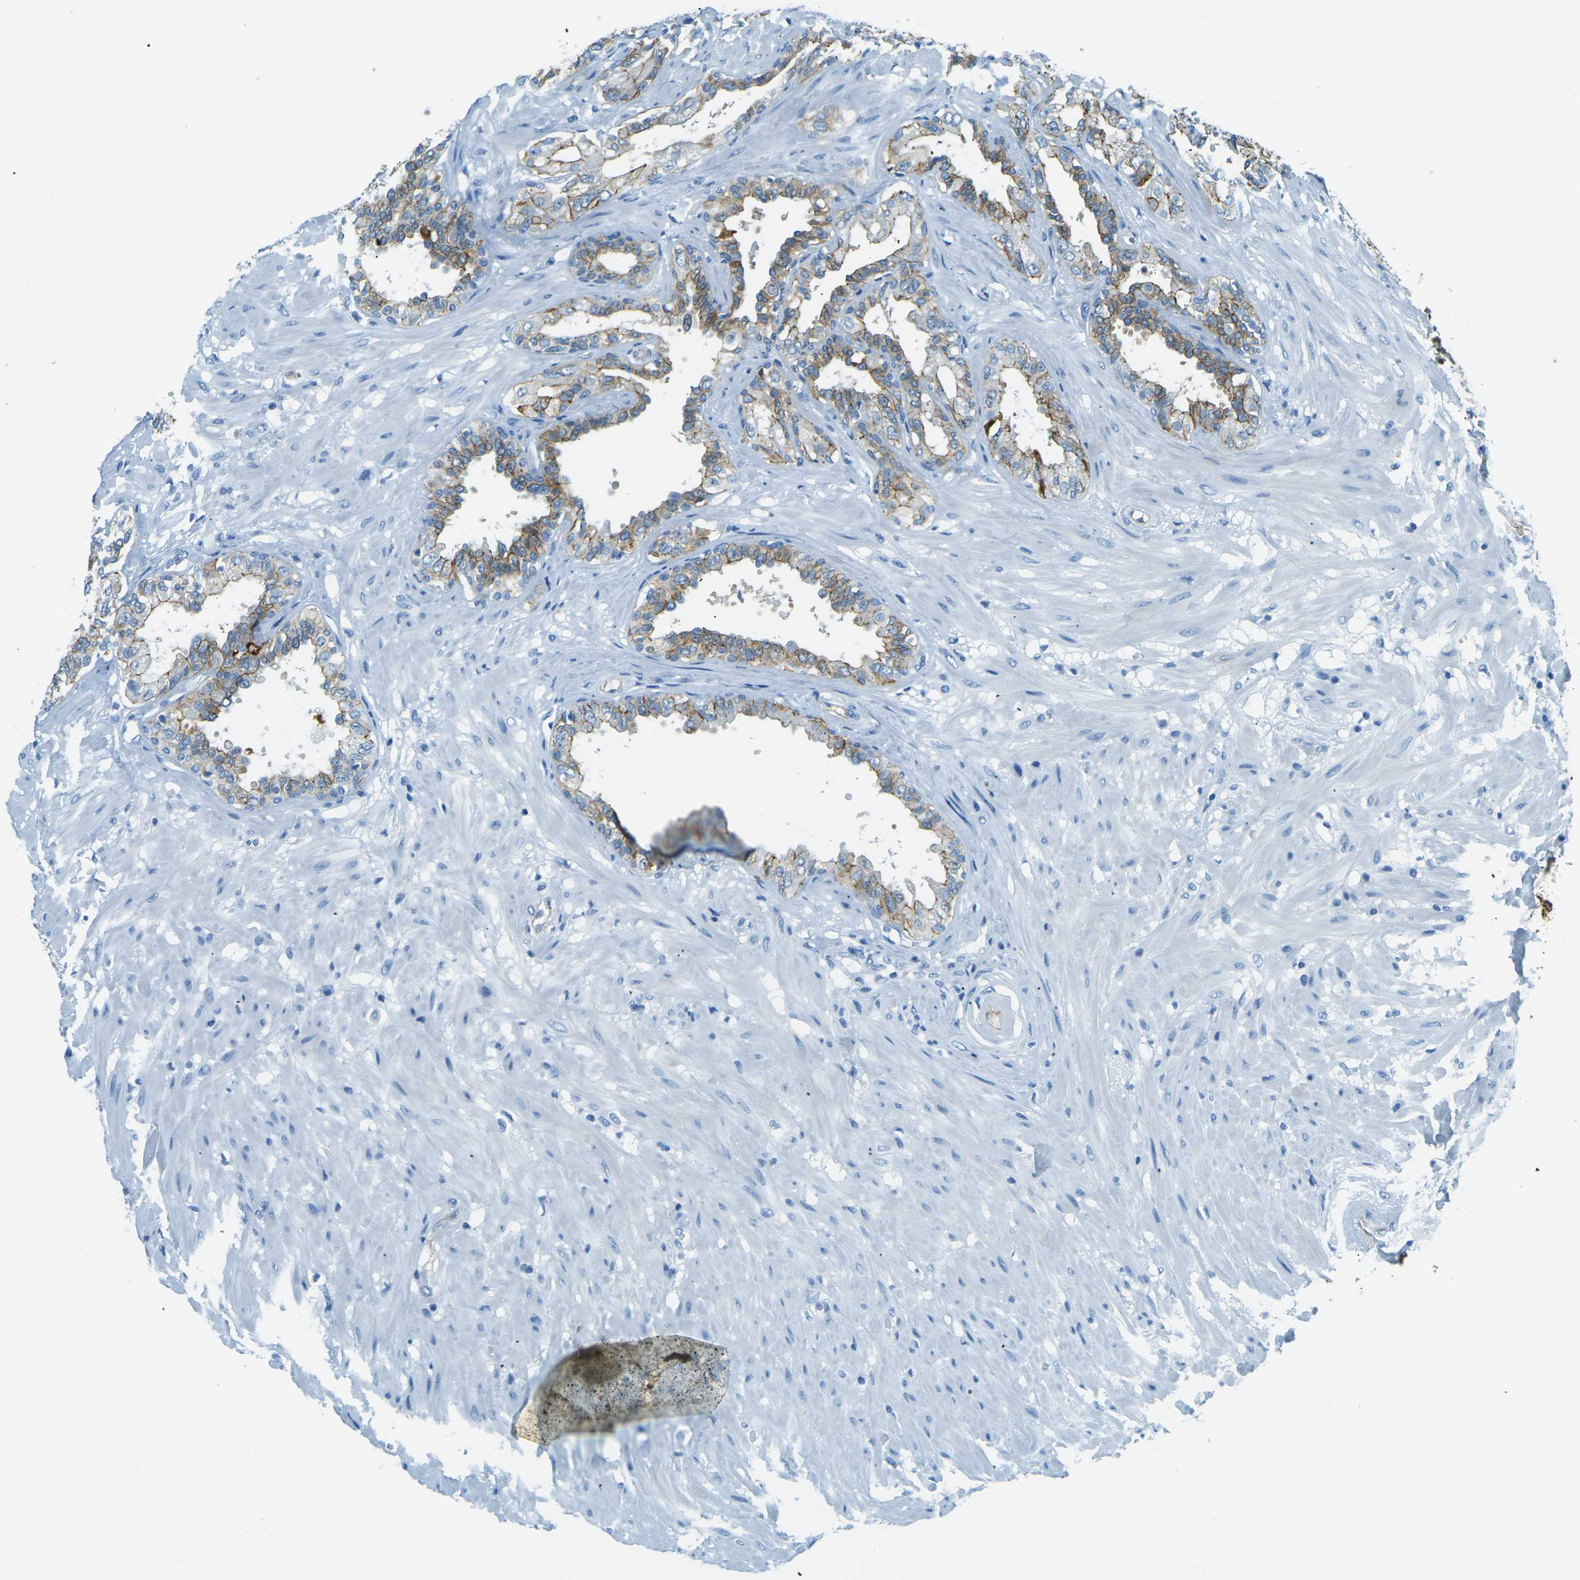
{"staining": {"intensity": "moderate", "quantity": "25%-75%", "location": "cytoplasmic/membranous"}, "tissue": "seminal vesicle", "cell_type": "Glandular cells", "image_type": "normal", "snomed": [{"axis": "morphology", "description": "Normal tissue, NOS"}, {"axis": "topography", "description": "Seminal veicle"}], "caption": "Immunohistochemistry histopathology image of normal seminal vesicle stained for a protein (brown), which exhibits medium levels of moderate cytoplasmic/membranous positivity in about 25%-75% of glandular cells.", "gene": "OCLN", "patient": {"sex": "male", "age": 61}}